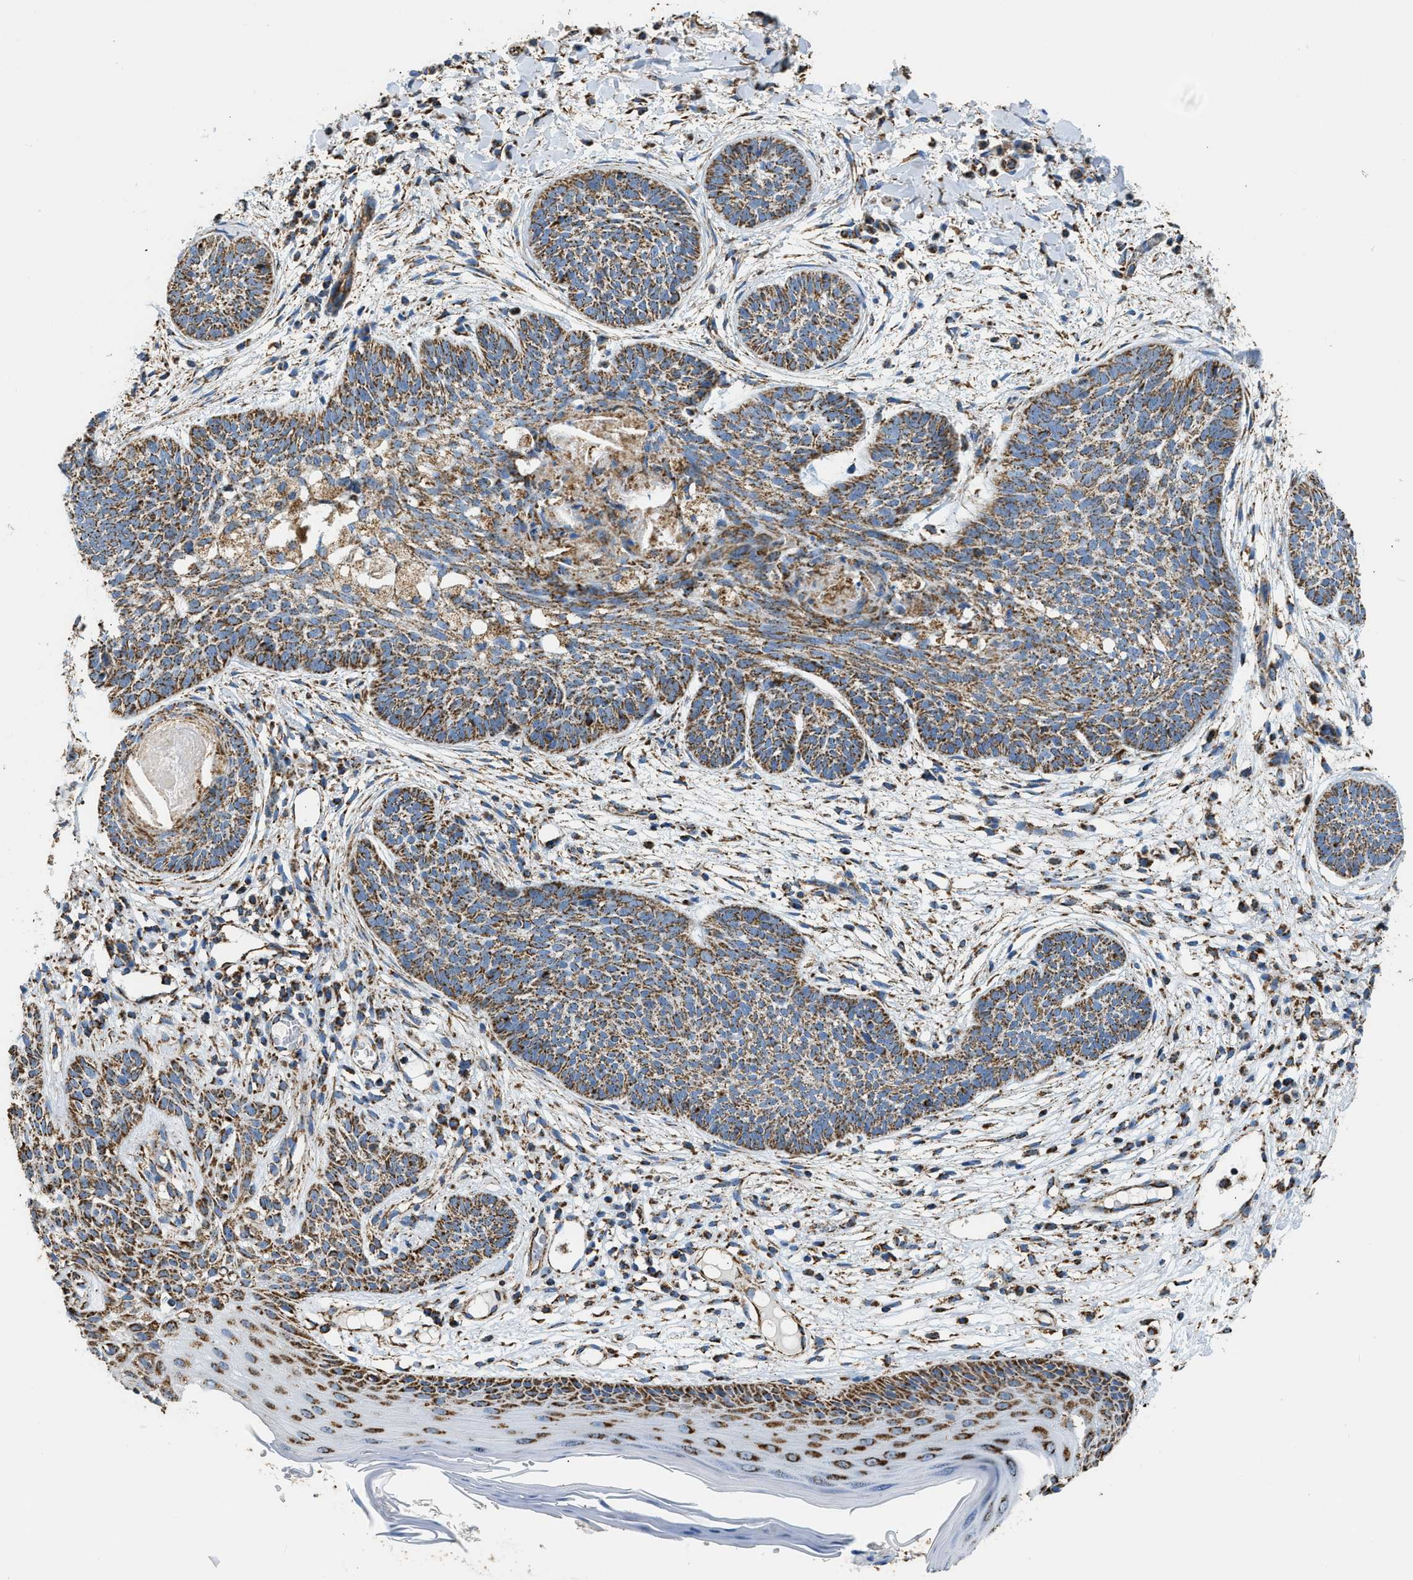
{"staining": {"intensity": "strong", "quantity": ">75%", "location": "cytoplasmic/membranous"}, "tissue": "skin cancer", "cell_type": "Tumor cells", "image_type": "cancer", "snomed": [{"axis": "morphology", "description": "Basal cell carcinoma"}, {"axis": "topography", "description": "Skin"}], "caption": "Strong cytoplasmic/membranous protein expression is appreciated in approximately >75% of tumor cells in skin basal cell carcinoma. (Stains: DAB in brown, nuclei in blue, Microscopy: brightfield microscopy at high magnification).", "gene": "IRX6", "patient": {"sex": "female", "age": 59}}